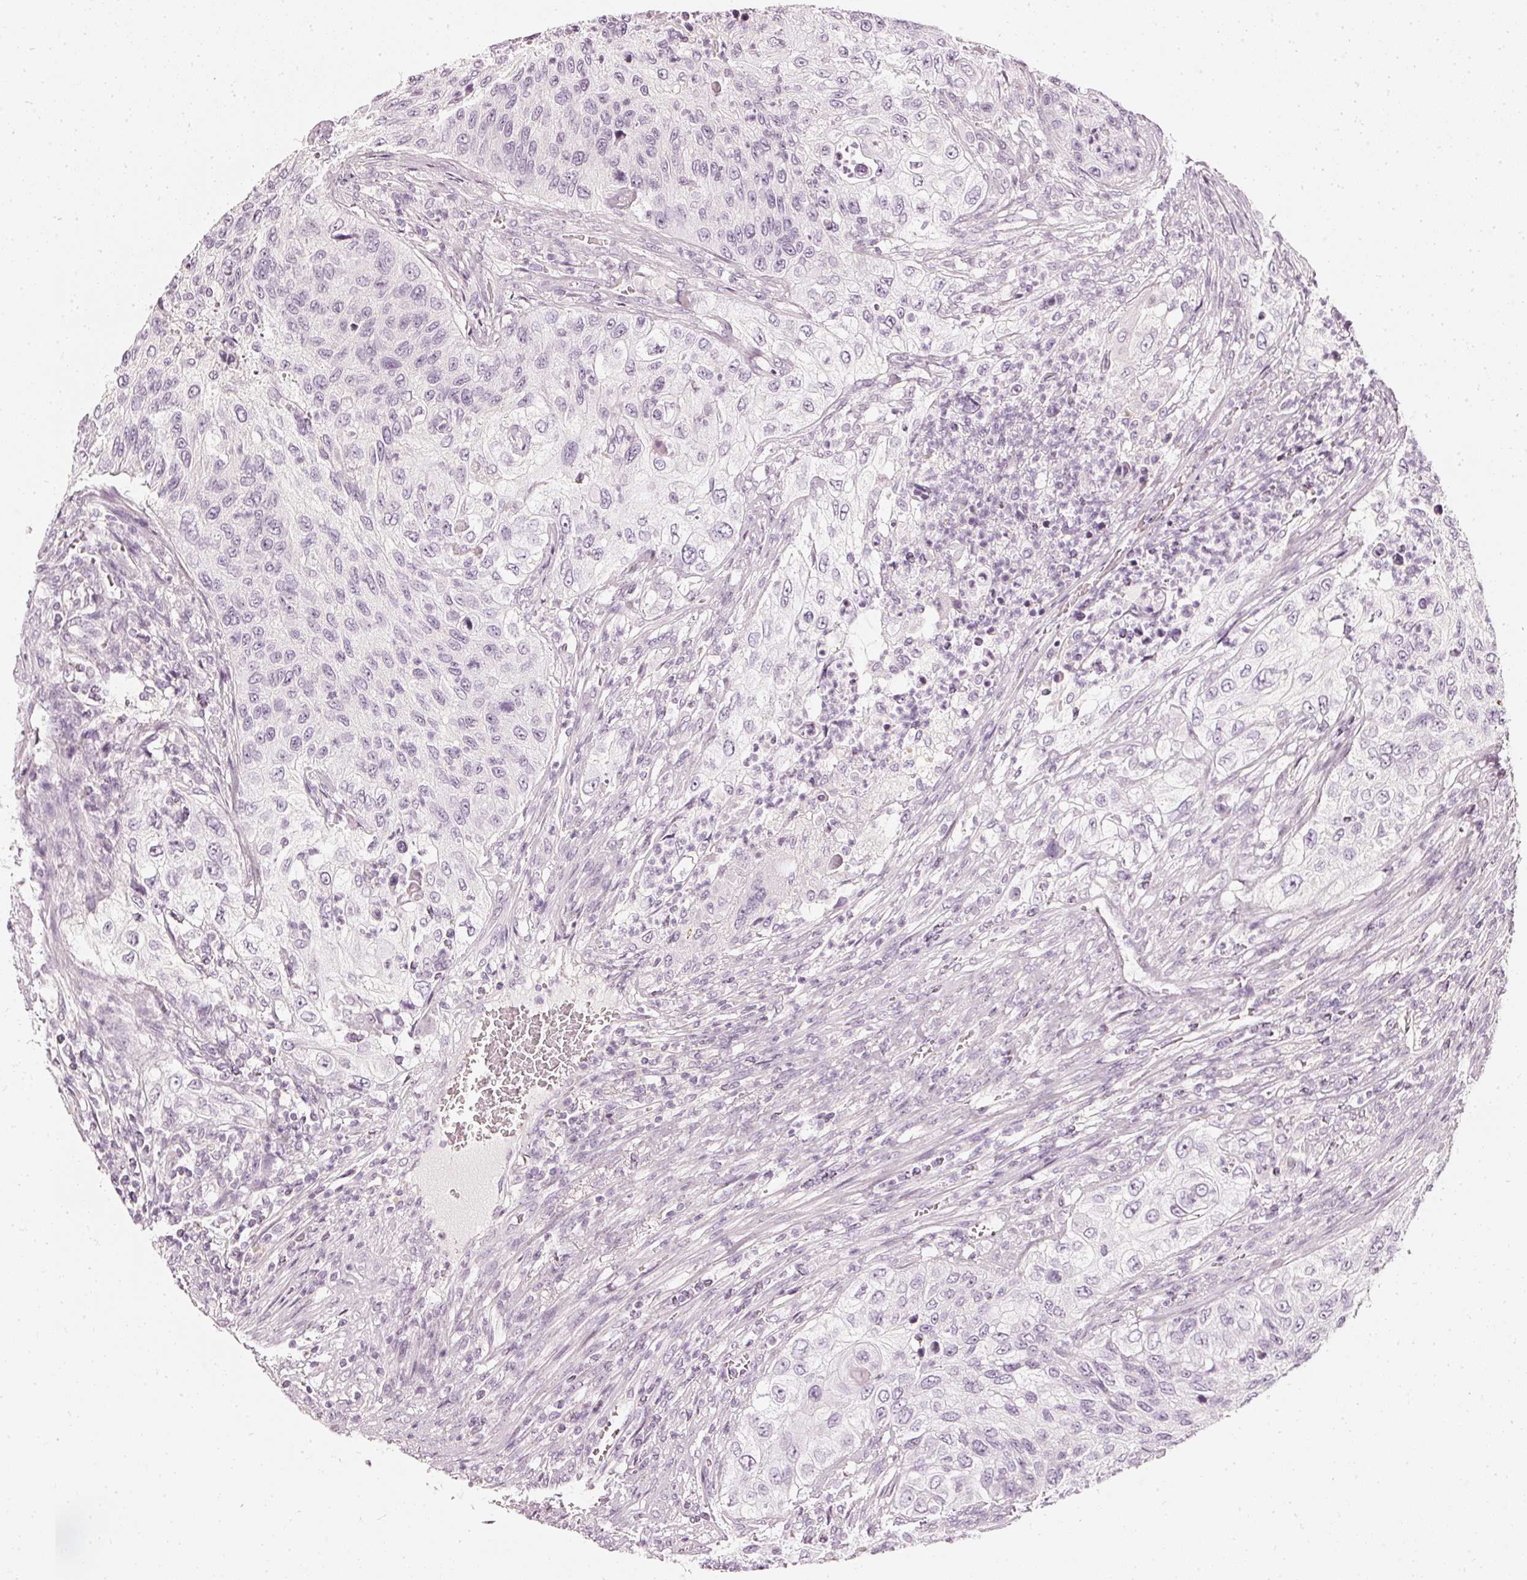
{"staining": {"intensity": "negative", "quantity": "none", "location": "none"}, "tissue": "urothelial cancer", "cell_type": "Tumor cells", "image_type": "cancer", "snomed": [{"axis": "morphology", "description": "Urothelial carcinoma, High grade"}, {"axis": "topography", "description": "Urinary bladder"}], "caption": "There is no significant expression in tumor cells of urothelial carcinoma (high-grade).", "gene": "CNP", "patient": {"sex": "female", "age": 60}}